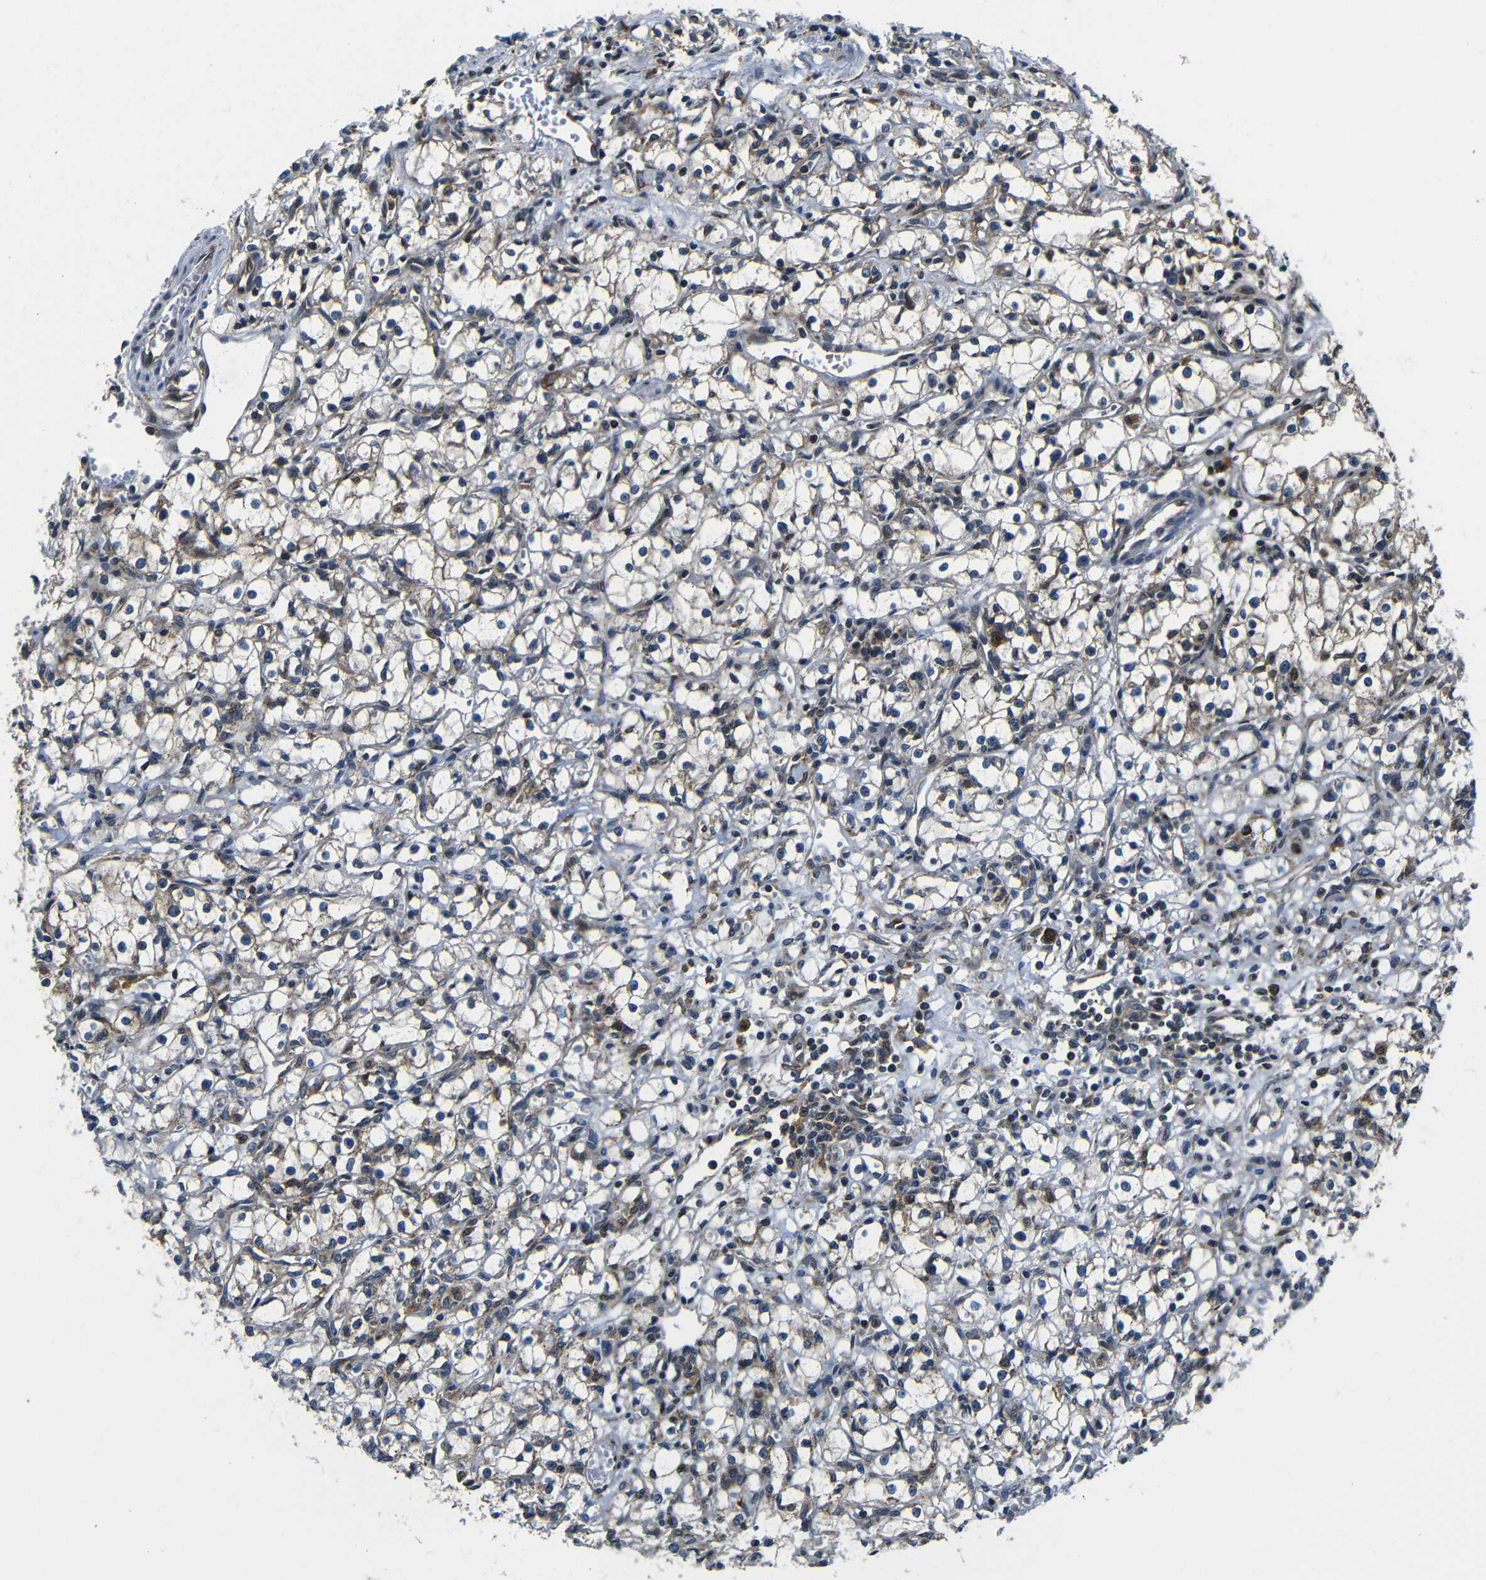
{"staining": {"intensity": "weak", "quantity": ">75%", "location": "cytoplasmic/membranous"}, "tissue": "renal cancer", "cell_type": "Tumor cells", "image_type": "cancer", "snomed": [{"axis": "morphology", "description": "Adenocarcinoma, NOS"}, {"axis": "topography", "description": "Kidney"}], "caption": "Immunohistochemical staining of human renal cancer (adenocarcinoma) exhibits weak cytoplasmic/membranous protein expression in approximately >75% of tumor cells.", "gene": "ABCE1", "patient": {"sex": "male", "age": 56}}